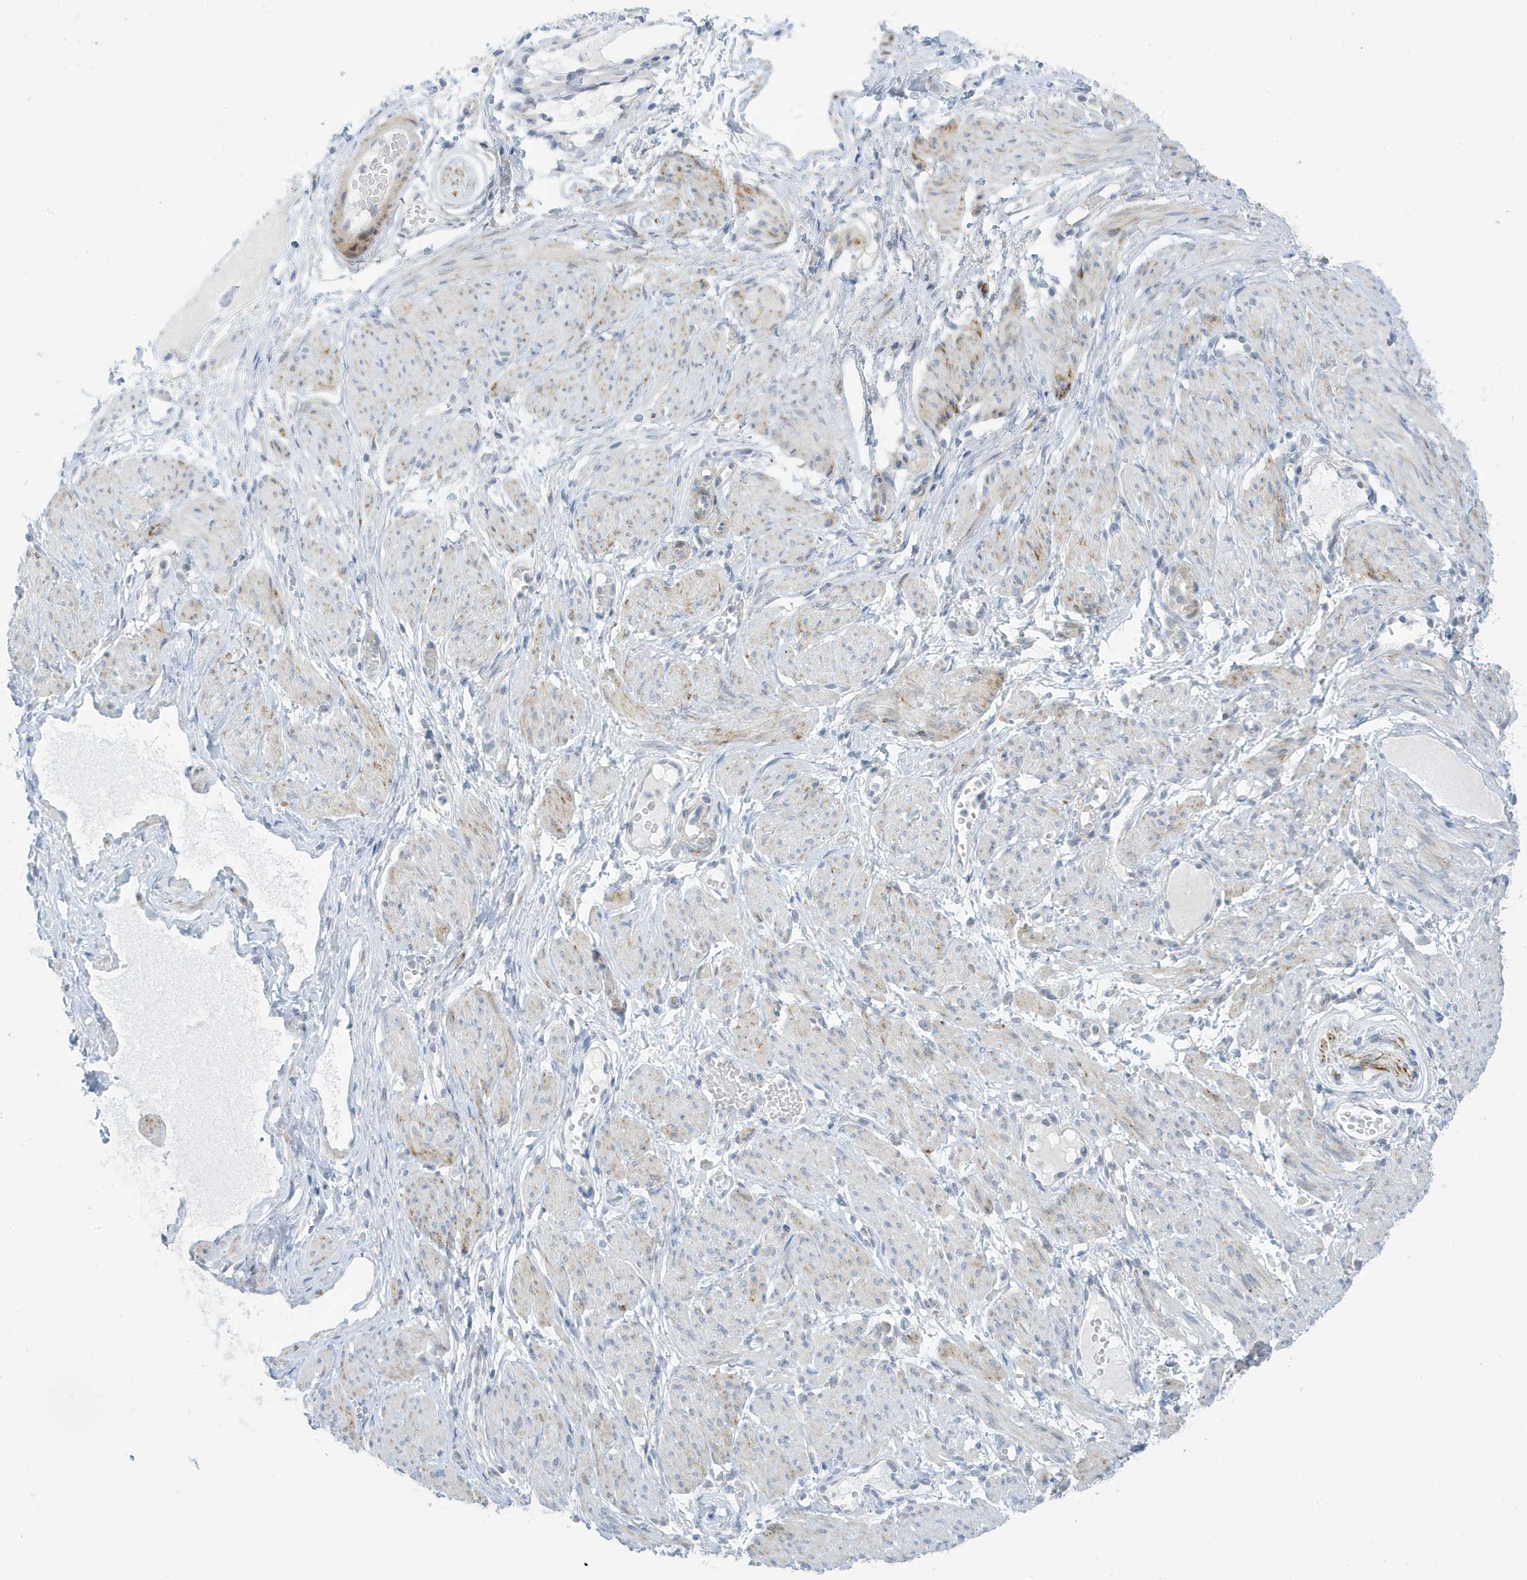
{"staining": {"intensity": "negative", "quantity": "none", "location": "none"}, "tissue": "adipose tissue", "cell_type": "Adipocytes", "image_type": "normal", "snomed": [{"axis": "morphology", "description": "Normal tissue, NOS"}, {"axis": "topography", "description": "Smooth muscle"}, {"axis": "topography", "description": "Peripheral nerve tissue"}], "caption": "The immunohistochemistry (IHC) photomicrograph has no significant expression in adipocytes of adipose tissue.", "gene": "PERM1", "patient": {"sex": "female", "age": 39}}